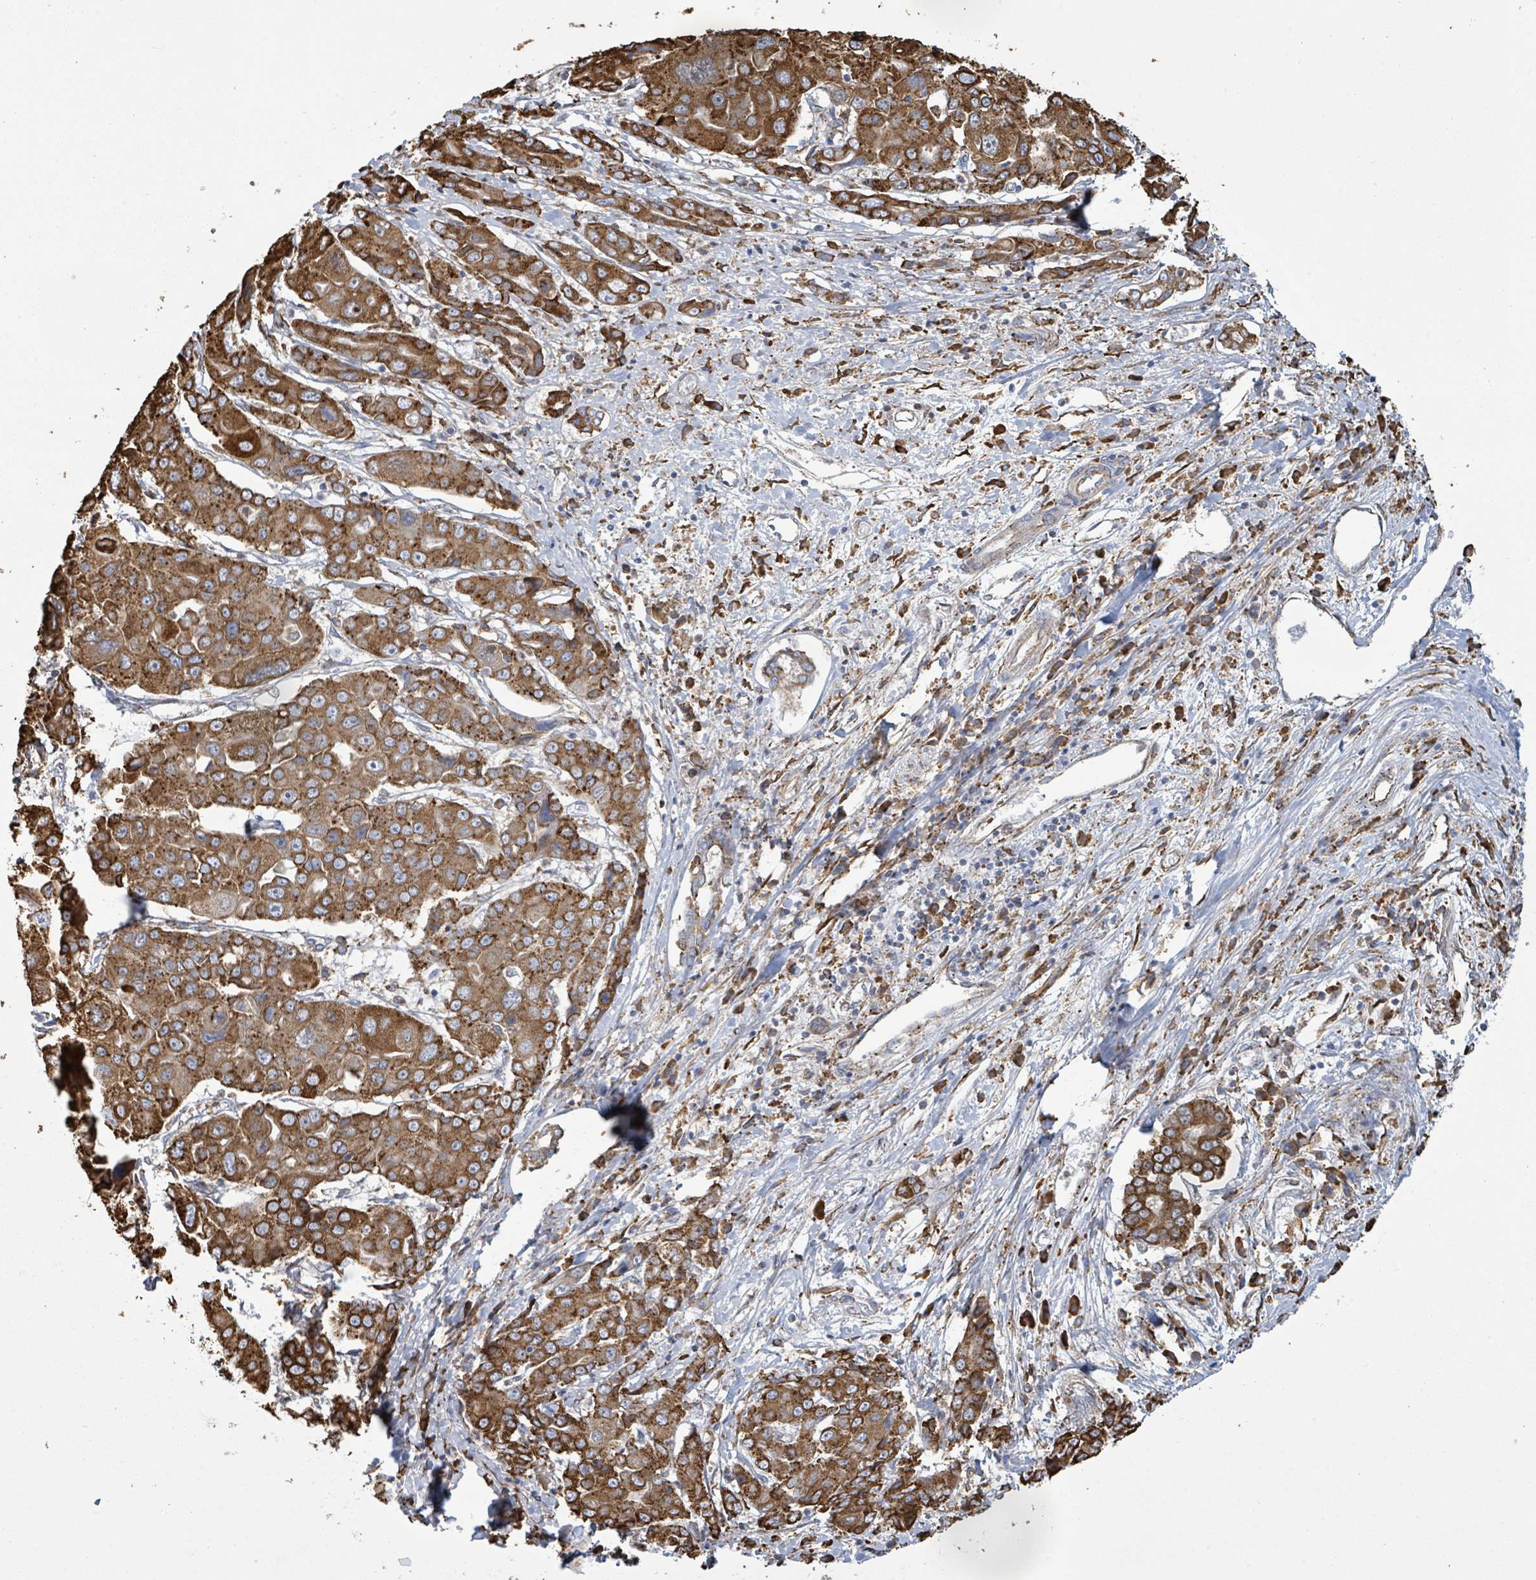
{"staining": {"intensity": "strong", "quantity": ">75%", "location": "cytoplasmic/membranous"}, "tissue": "liver cancer", "cell_type": "Tumor cells", "image_type": "cancer", "snomed": [{"axis": "morphology", "description": "Cholangiocarcinoma"}, {"axis": "topography", "description": "Liver"}], "caption": "Liver cancer (cholangiocarcinoma) was stained to show a protein in brown. There is high levels of strong cytoplasmic/membranous expression in about >75% of tumor cells.", "gene": "RFPL4A", "patient": {"sex": "male", "age": 67}}